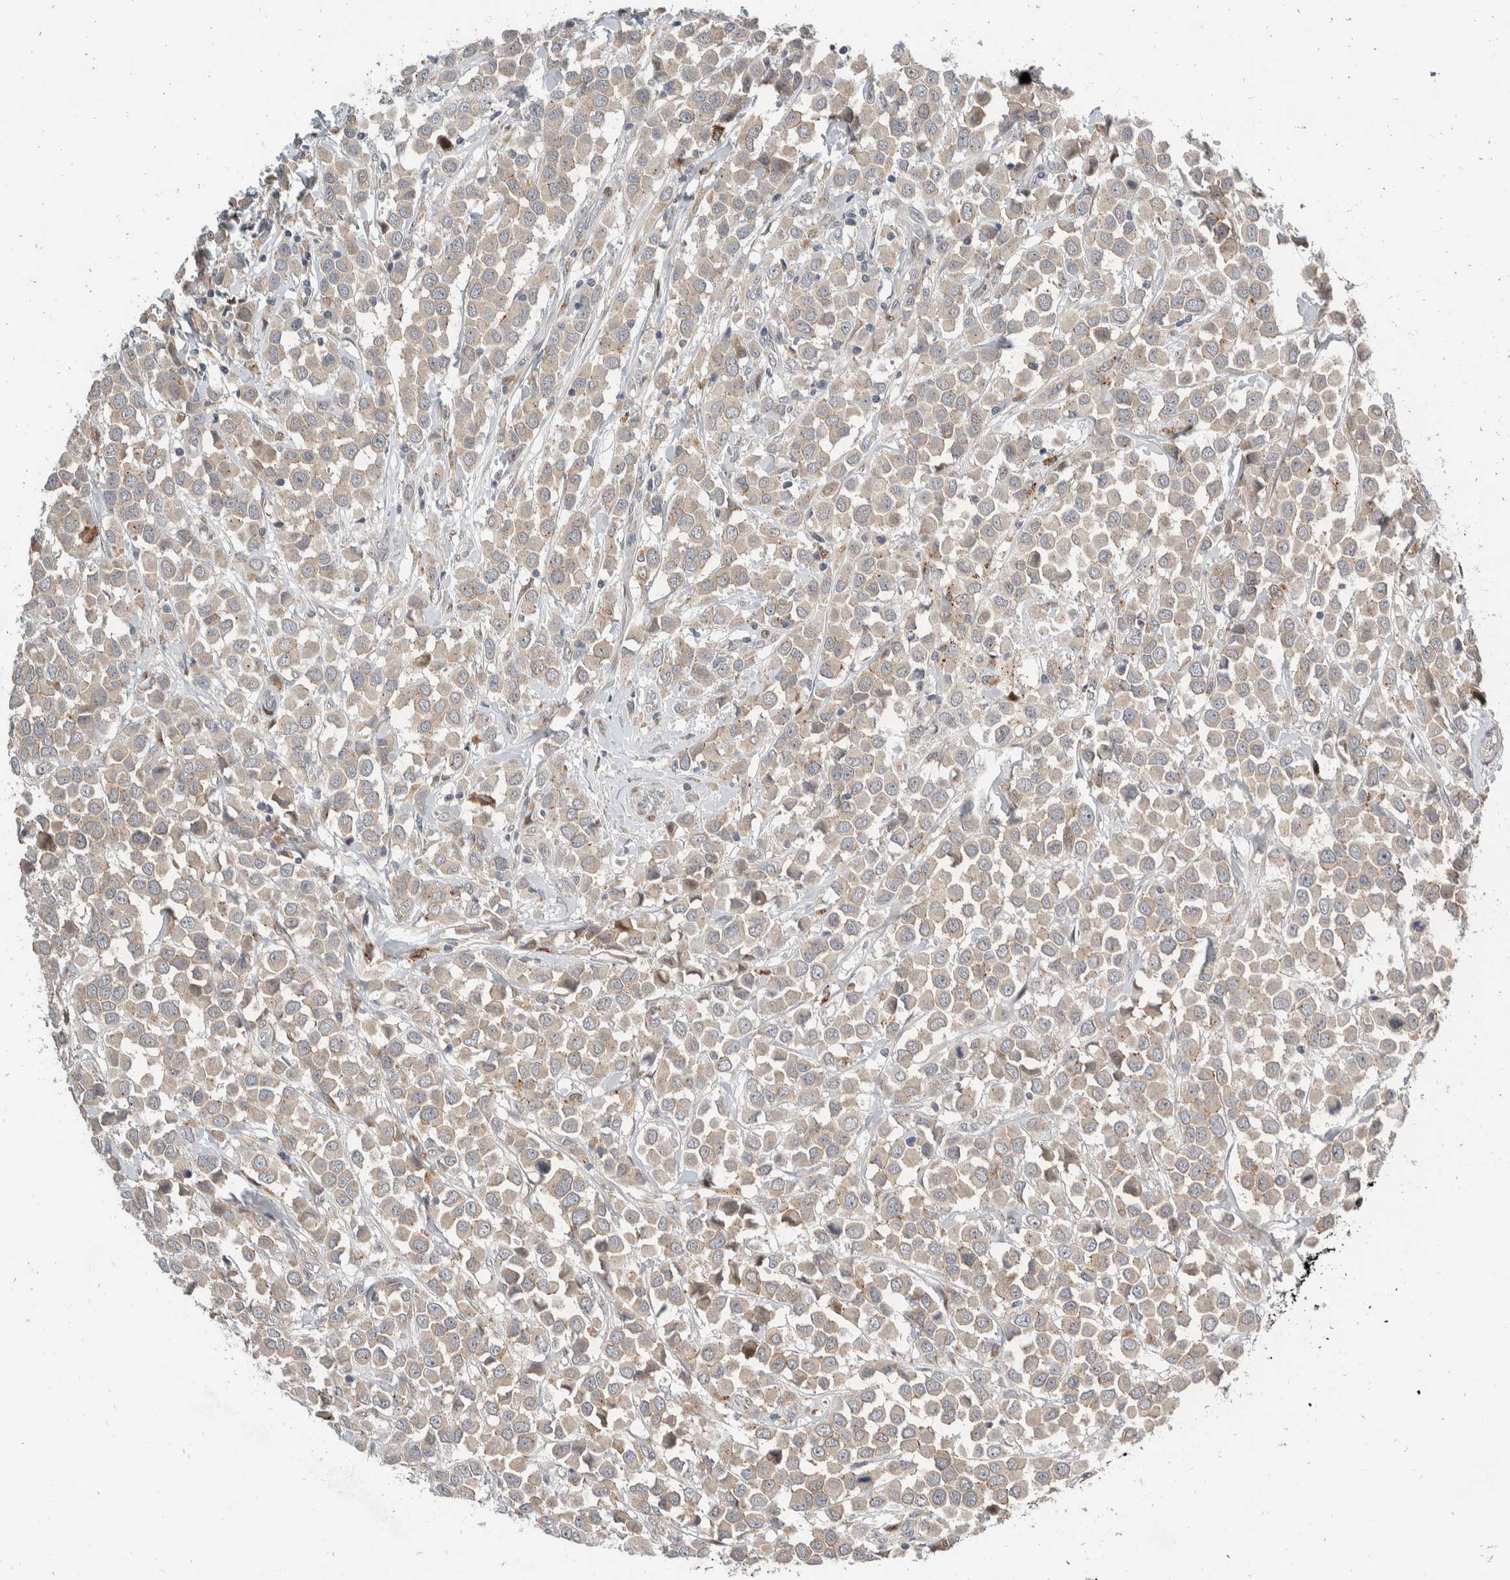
{"staining": {"intensity": "weak", "quantity": "25%-75%", "location": "cytoplasmic/membranous"}, "tissue": "breast cancer", "cell_type": "Tumor cells", "image_type": "cancer", "snomed": [{"axis": "morphology", "description": "Duct carcinoma"}, {"axis": "topography", "description": "Breast"}], "caption": "DAB immunohistochemical staining of breast cancer demonstrates weak cytoplasmic/membranous protein staining in approximately 25%-75% of tumor cells. (IHC, brightfield microscopy, high magnification).", "gene": "ZNF703", "patient": {"sex": "female", "age": 61}}